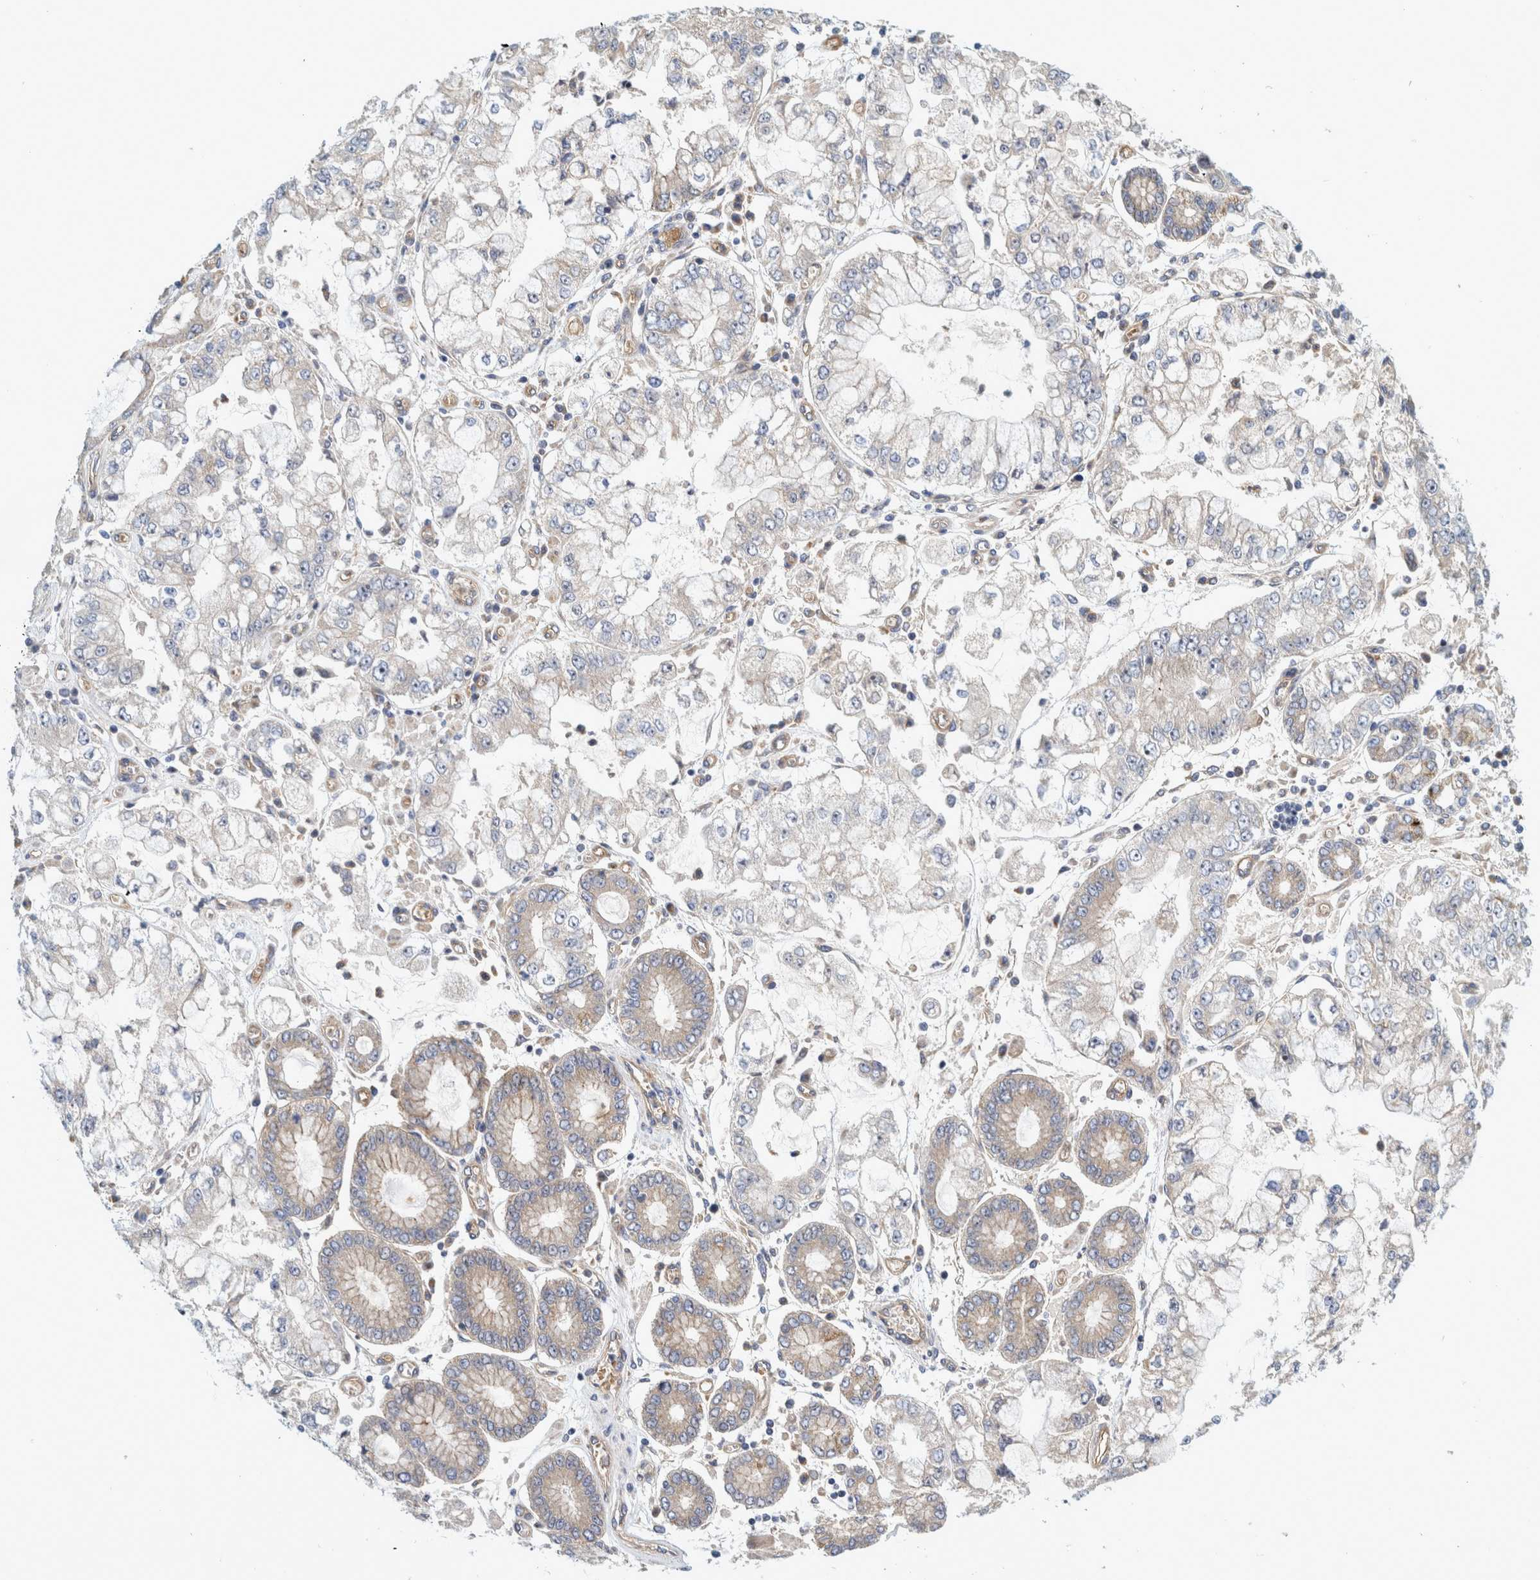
{"staining": {"intensity": "negative", "quantity": "none", "location": "none"}, "tissue": "stomach cancer", "cell_type": "Tumor cells", "image_type": "cancer", "snomed": [{"axis": "morphology", "description": "Adenocarcinoma, NOS"}, {"axis": "topography", "description": "Stomach"}], "caption": "High magnification brightfield microscopy of stomach cancer stained with DAB (brown) and counterstained with hematoxylin (blue): tumor cells show no significant expression.", "gene": "ZNF324B", "patient": {"sex": "male", "age": 76}}